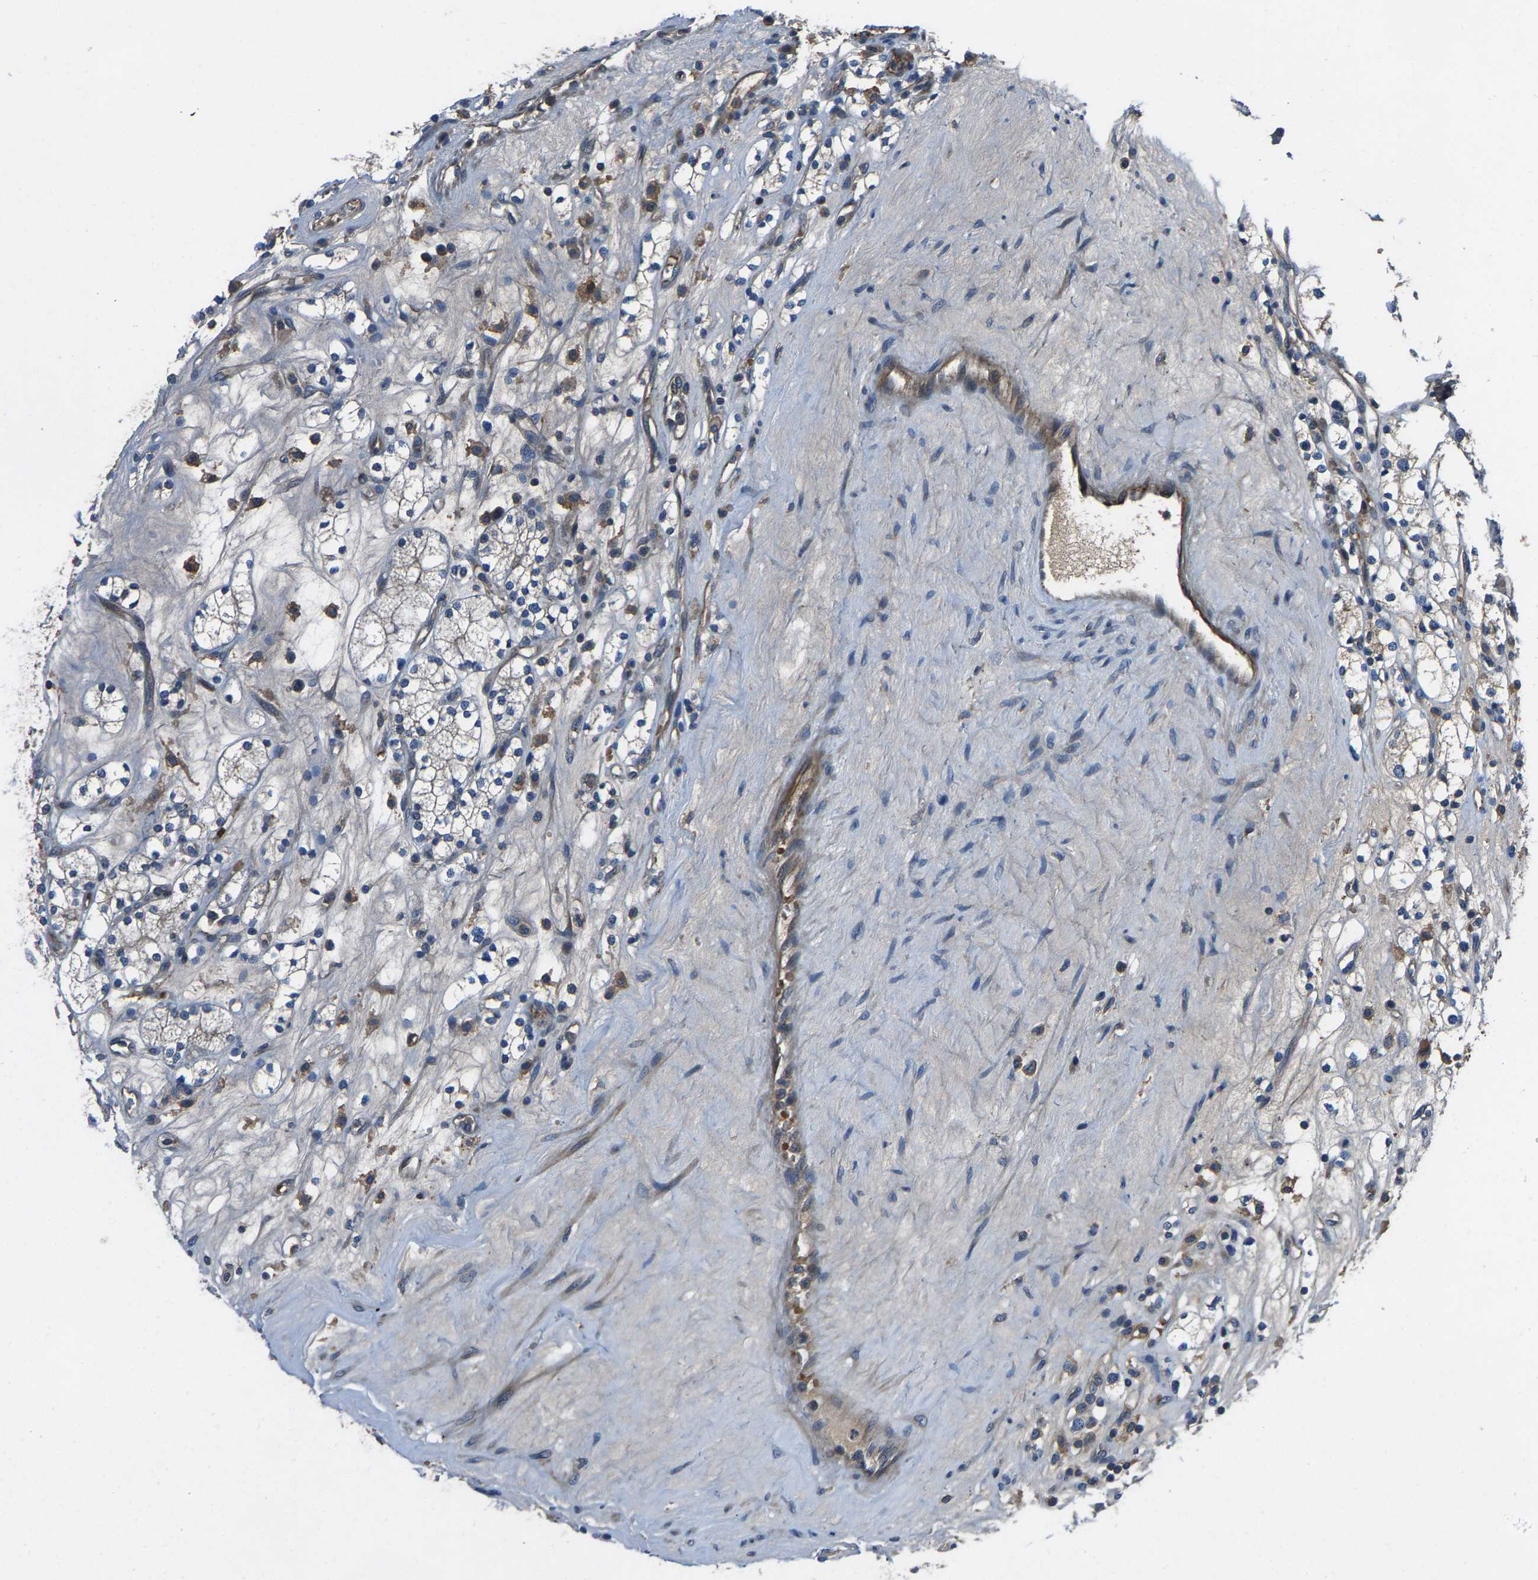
{"staining": {"intensity": "negative", "quantity": "none", "location": "none"}, "tissue": "renal cancer", "cell_type": "Tumor cells", "image_type": "cancer", "snomed": [{"axis": "morphology", "description": "Adenocarcinoma, NOS"}, {"axis": "topography", "description": "Kidney"}], "caption": "Immunohistochemistry of adenocarcinoma (renal) displays no staining in tumor cells. (Brightfield microscopy of DAB IHC at high magnification).", "gene": "AGBL3", "patient": {"sex": "male", "age": 77}}